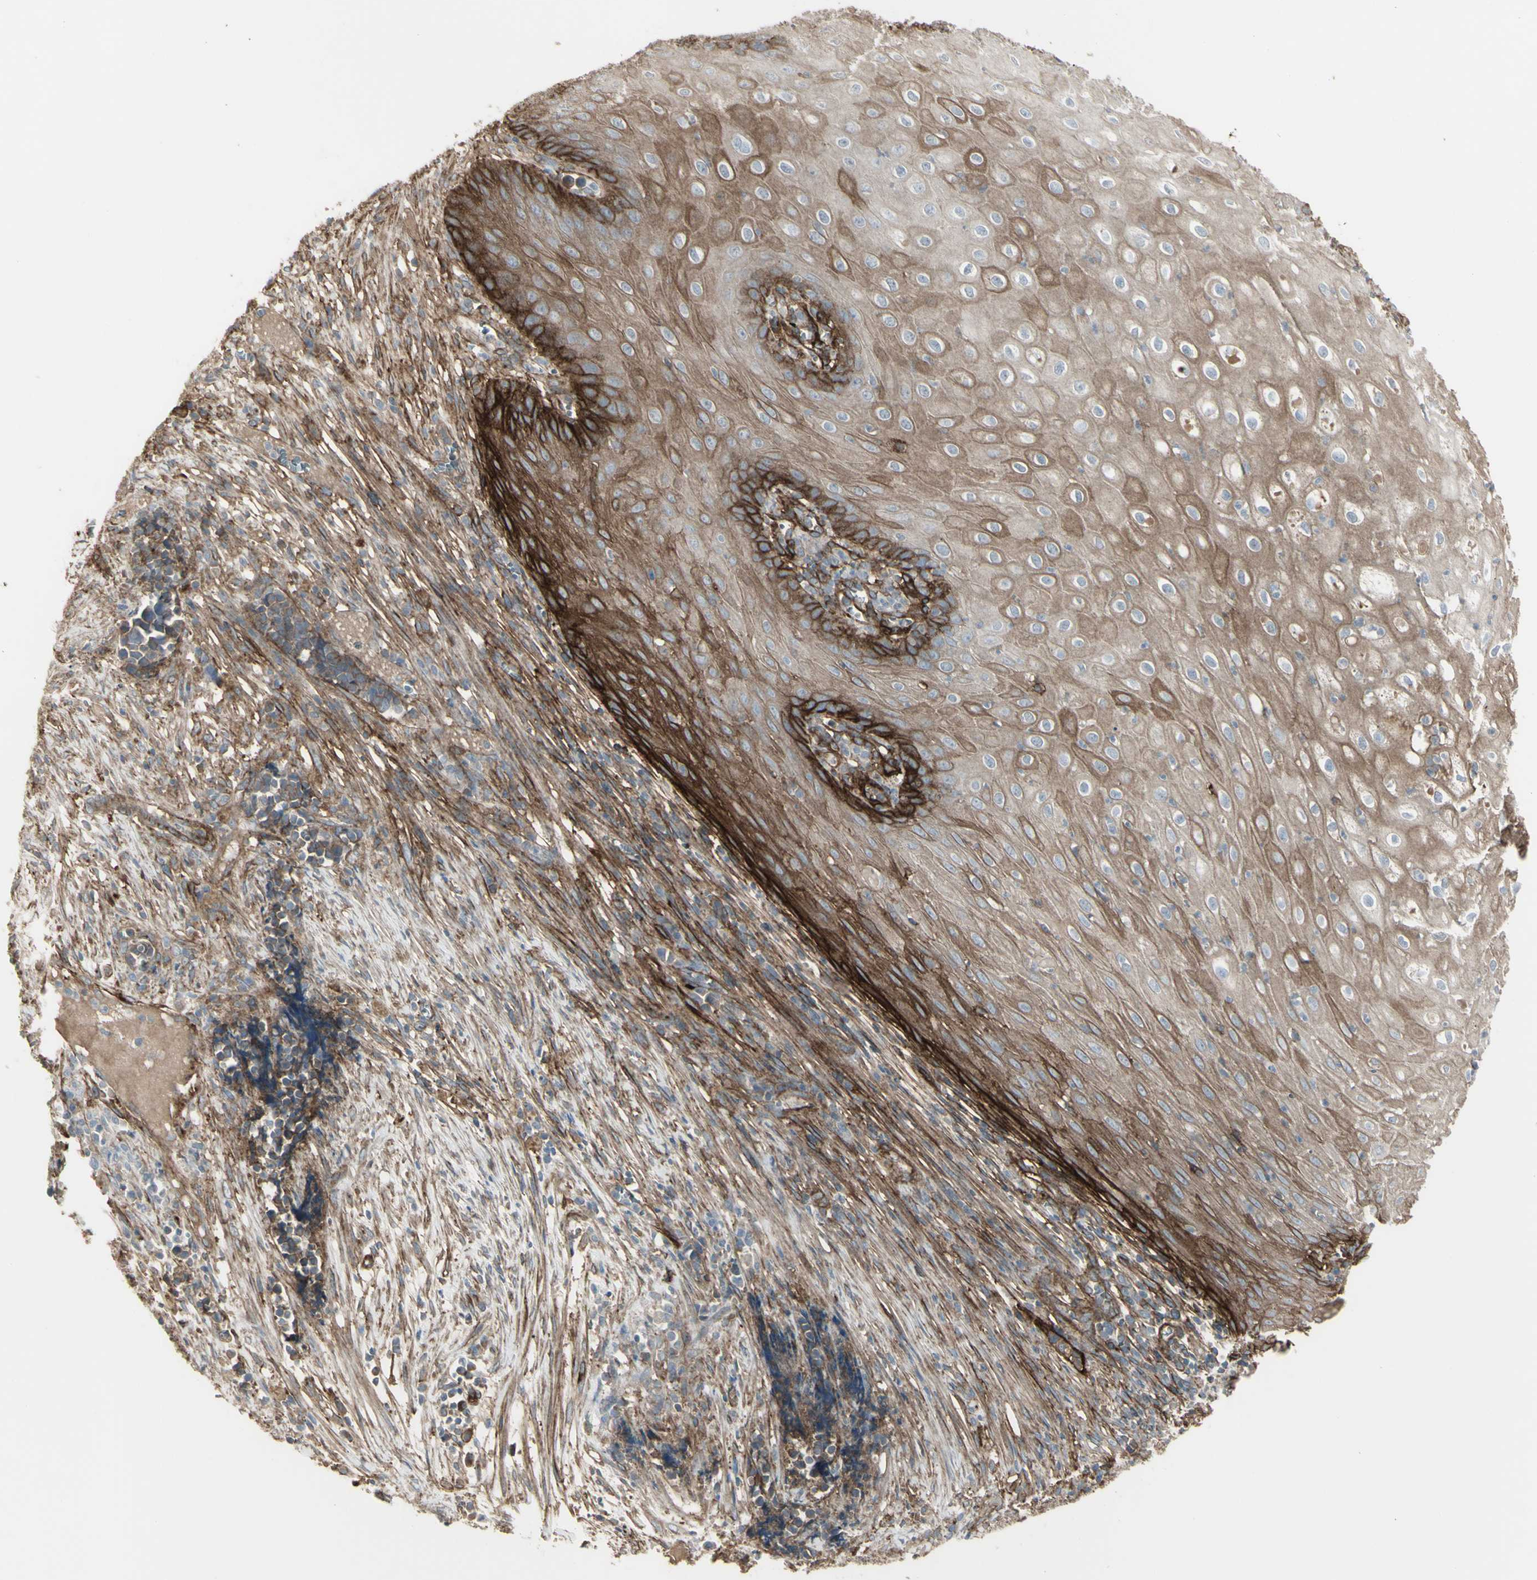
{"staining": {"intensity": "weak", "quantity": ">75%", "location": "cytoplasmic/membranous"}, "tissue": "cervical cancer", "cell_type": "Tumor cells", "image_type": "cancer", "snomed": [{"axis": "morphology", "description": "Normal tissue, NOS"}, {"axis": "morphology", "description": "Squamous cell carcinoma, NOS"}, {"axis": "topography", "description": "Cervix"}], "caption": "Immunohistochemical staining of human cervical cancer exhibits weak cytoplasmic/membranous protein expression in about >75% of tumor cells.", "gene": "CD276", "patient": {"sex": "female", "age": 35}}